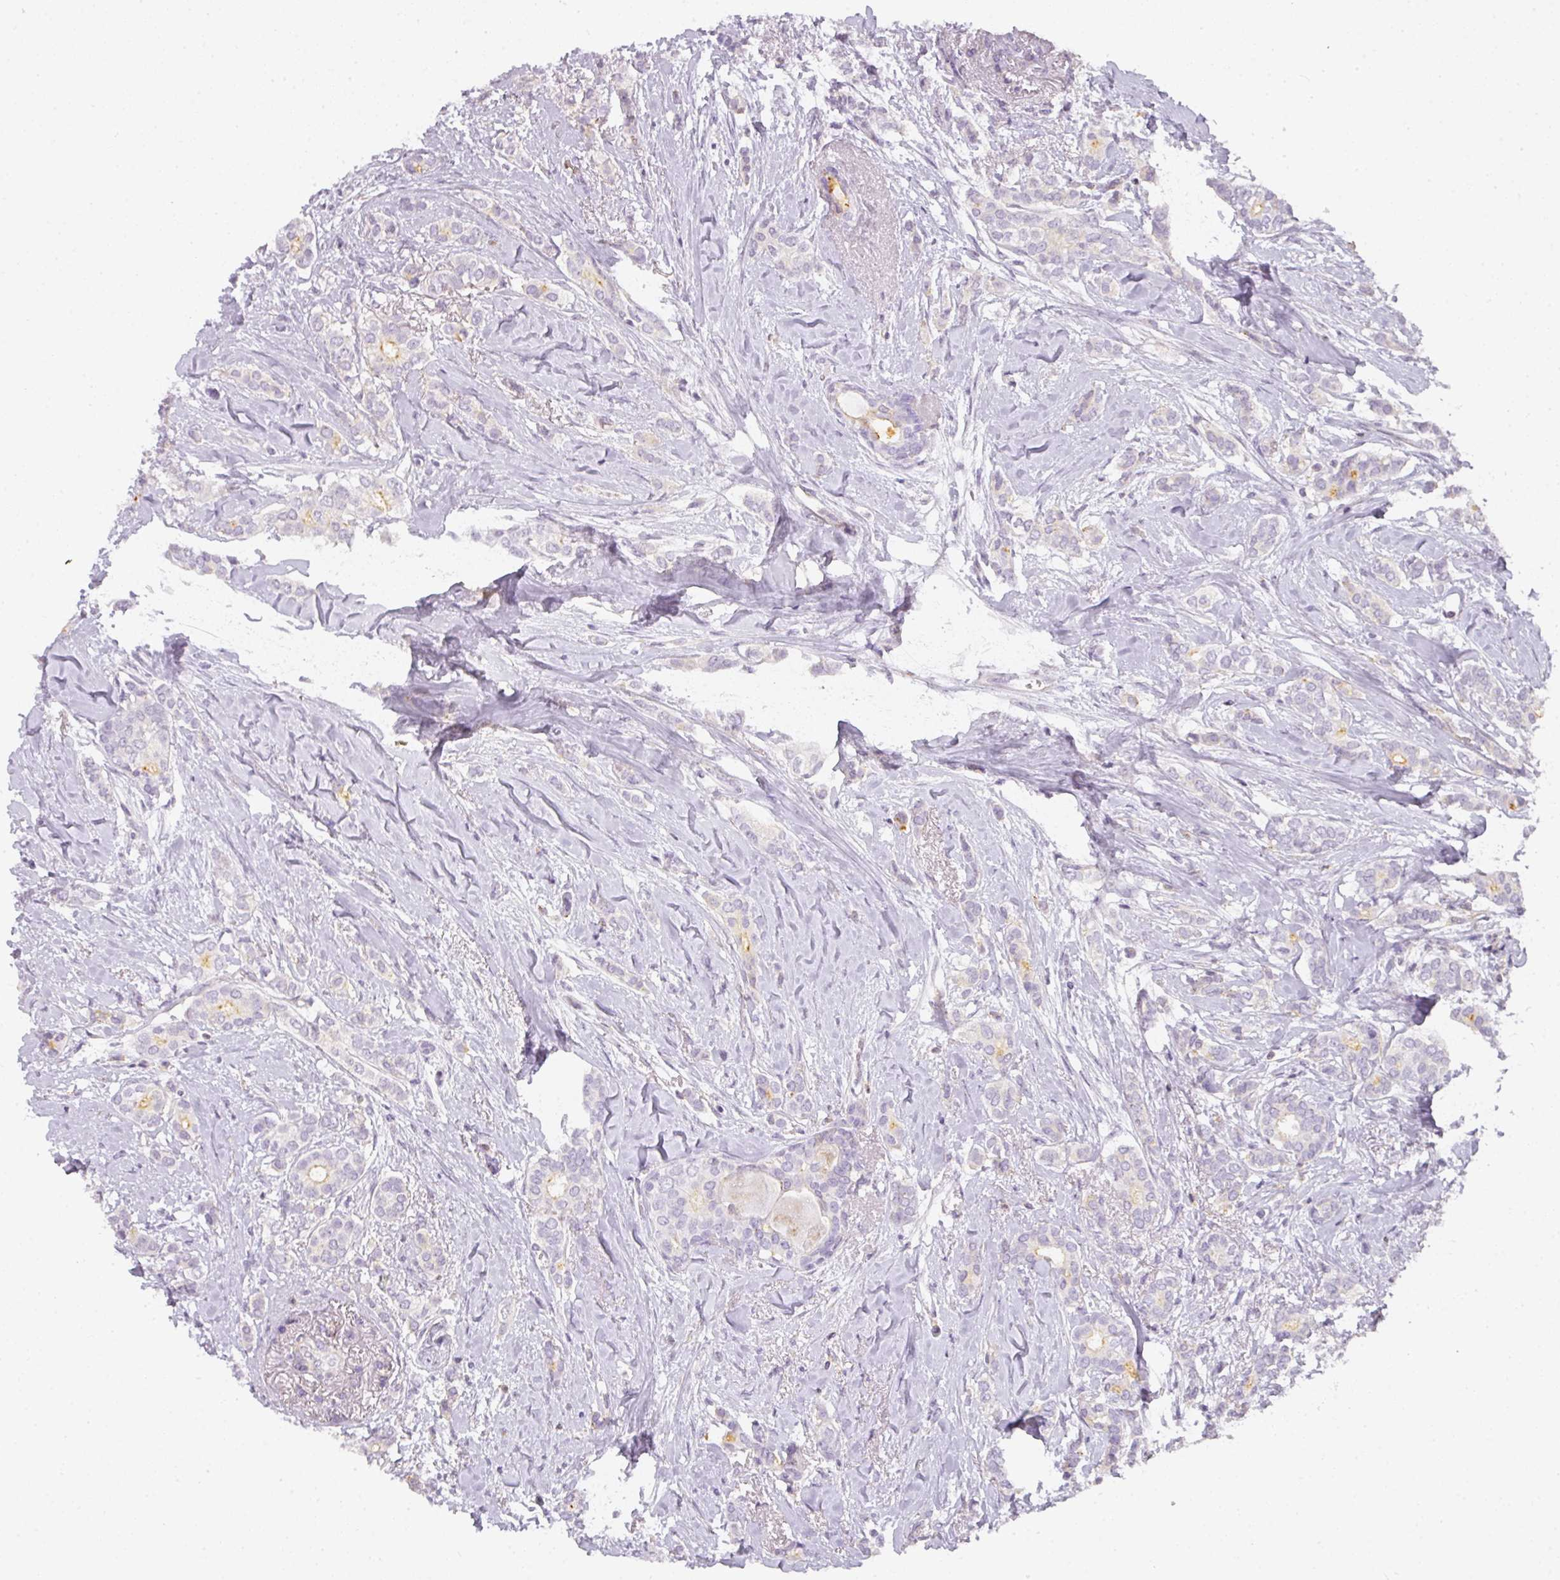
{"staining": {"intensity": "negative", "quantity": "none", "location": "none"}, "tissue": "breast cancer", "cell_type": "Tumor cells", "image_type": "cancer", "snomed": [{"axis": "morphology", "description": "Duct carcinoma"}, {"axis": "topography", "description": "Breast"}], "caption": "Tumor cells show no significant staining in infiltrating ductal carcinoma (breast).", "gene": "TMEM42", "patient": {"sex": "female", "age": 73}}